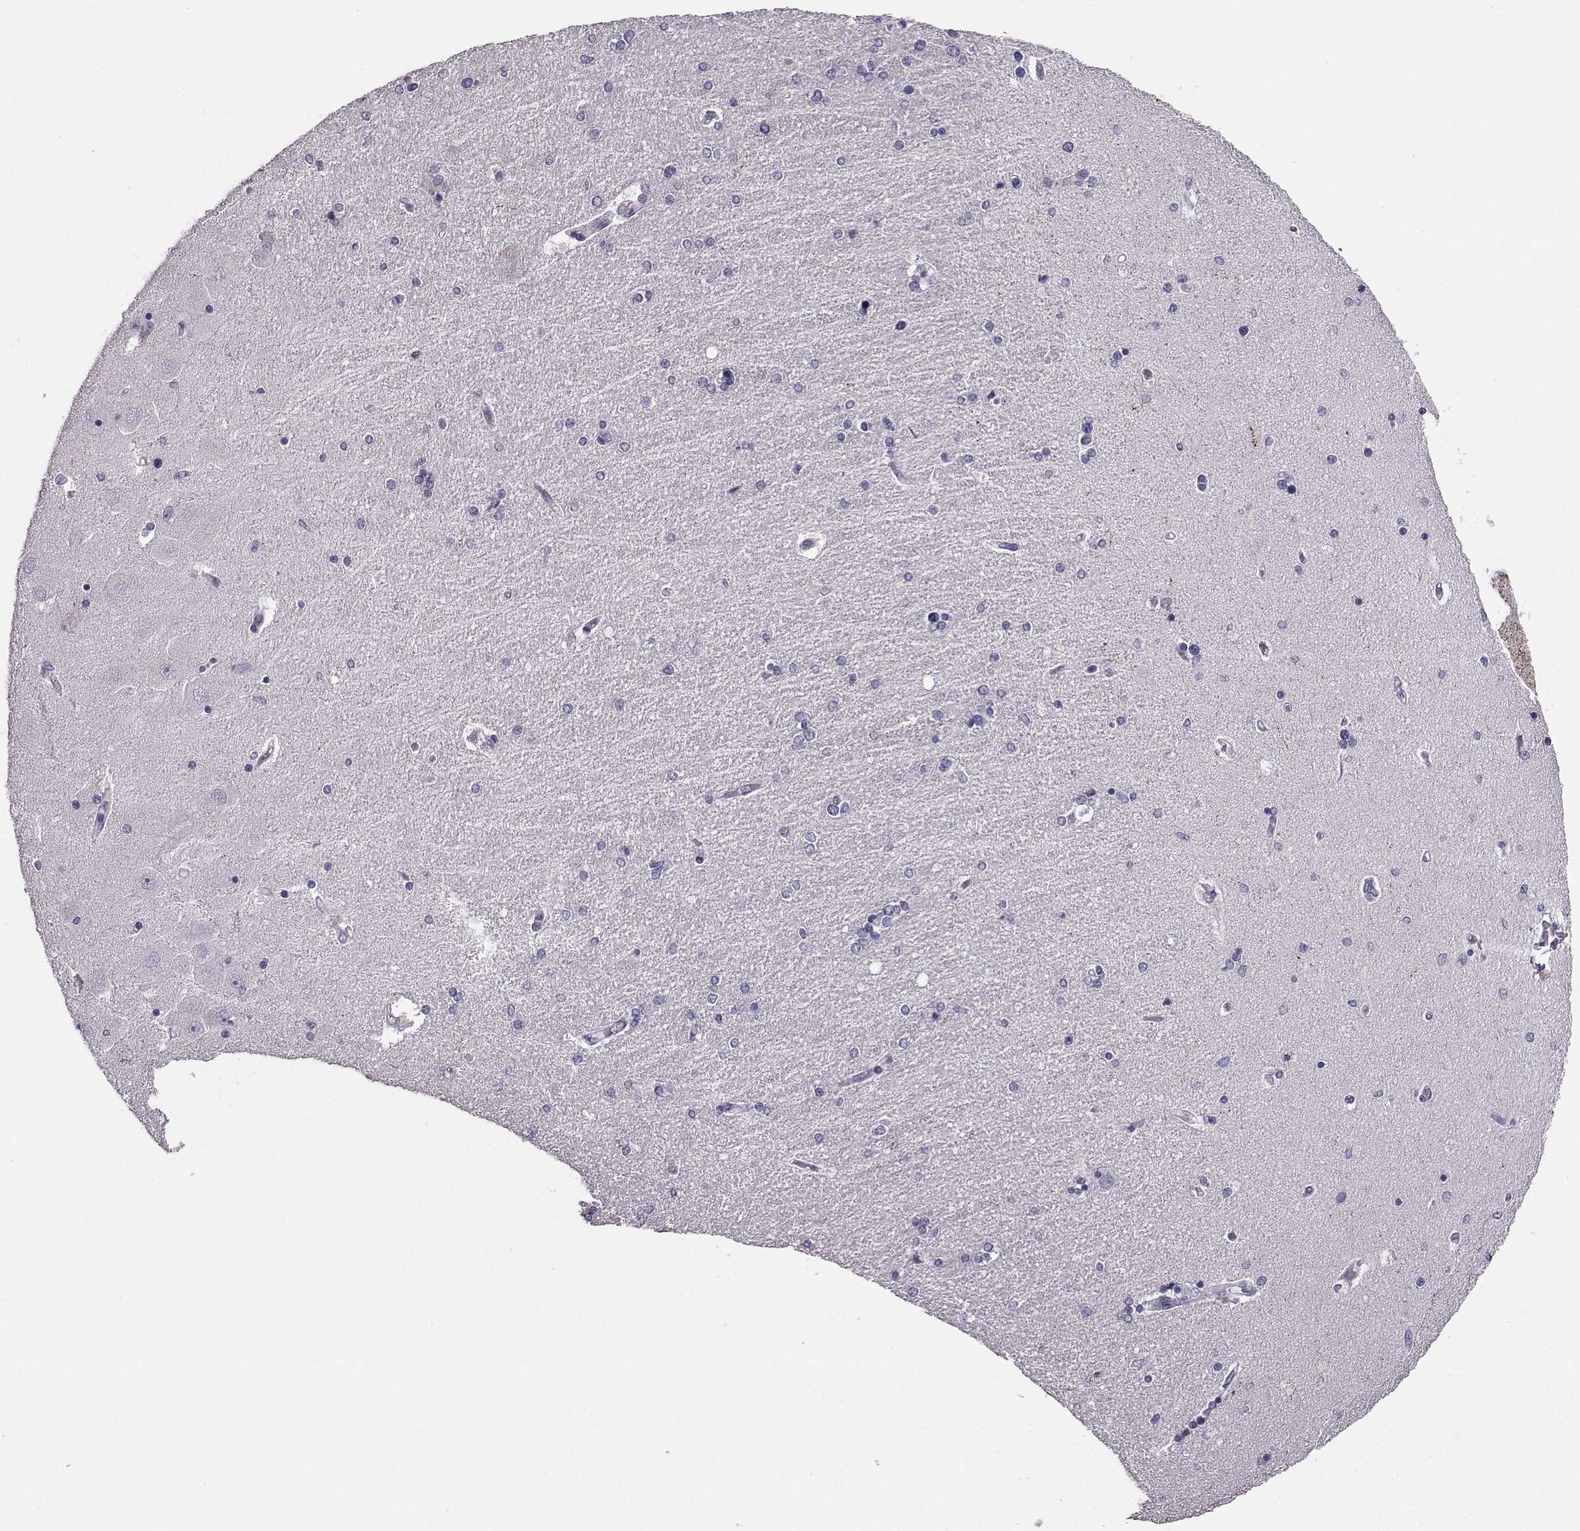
{"staining": {"intensity": "negative", "quantity": "none", "location": "none"}, "tissue": "hippocampus", "cell_type": "Glial cells", "image_type": "normal", "snomed": [{"axis": "morphology", "description": "Normal tissue, NOS"}, {"axis": "topography", "description": "Hippocampus"}], "caption": "Glial cells are negative for protein expression in normal human hippocampus. (DAB immunohistochemistry with hematoxylin counter stain).", "gene": "CARTPT", "patient": {"sex": "female", "age": 54}}